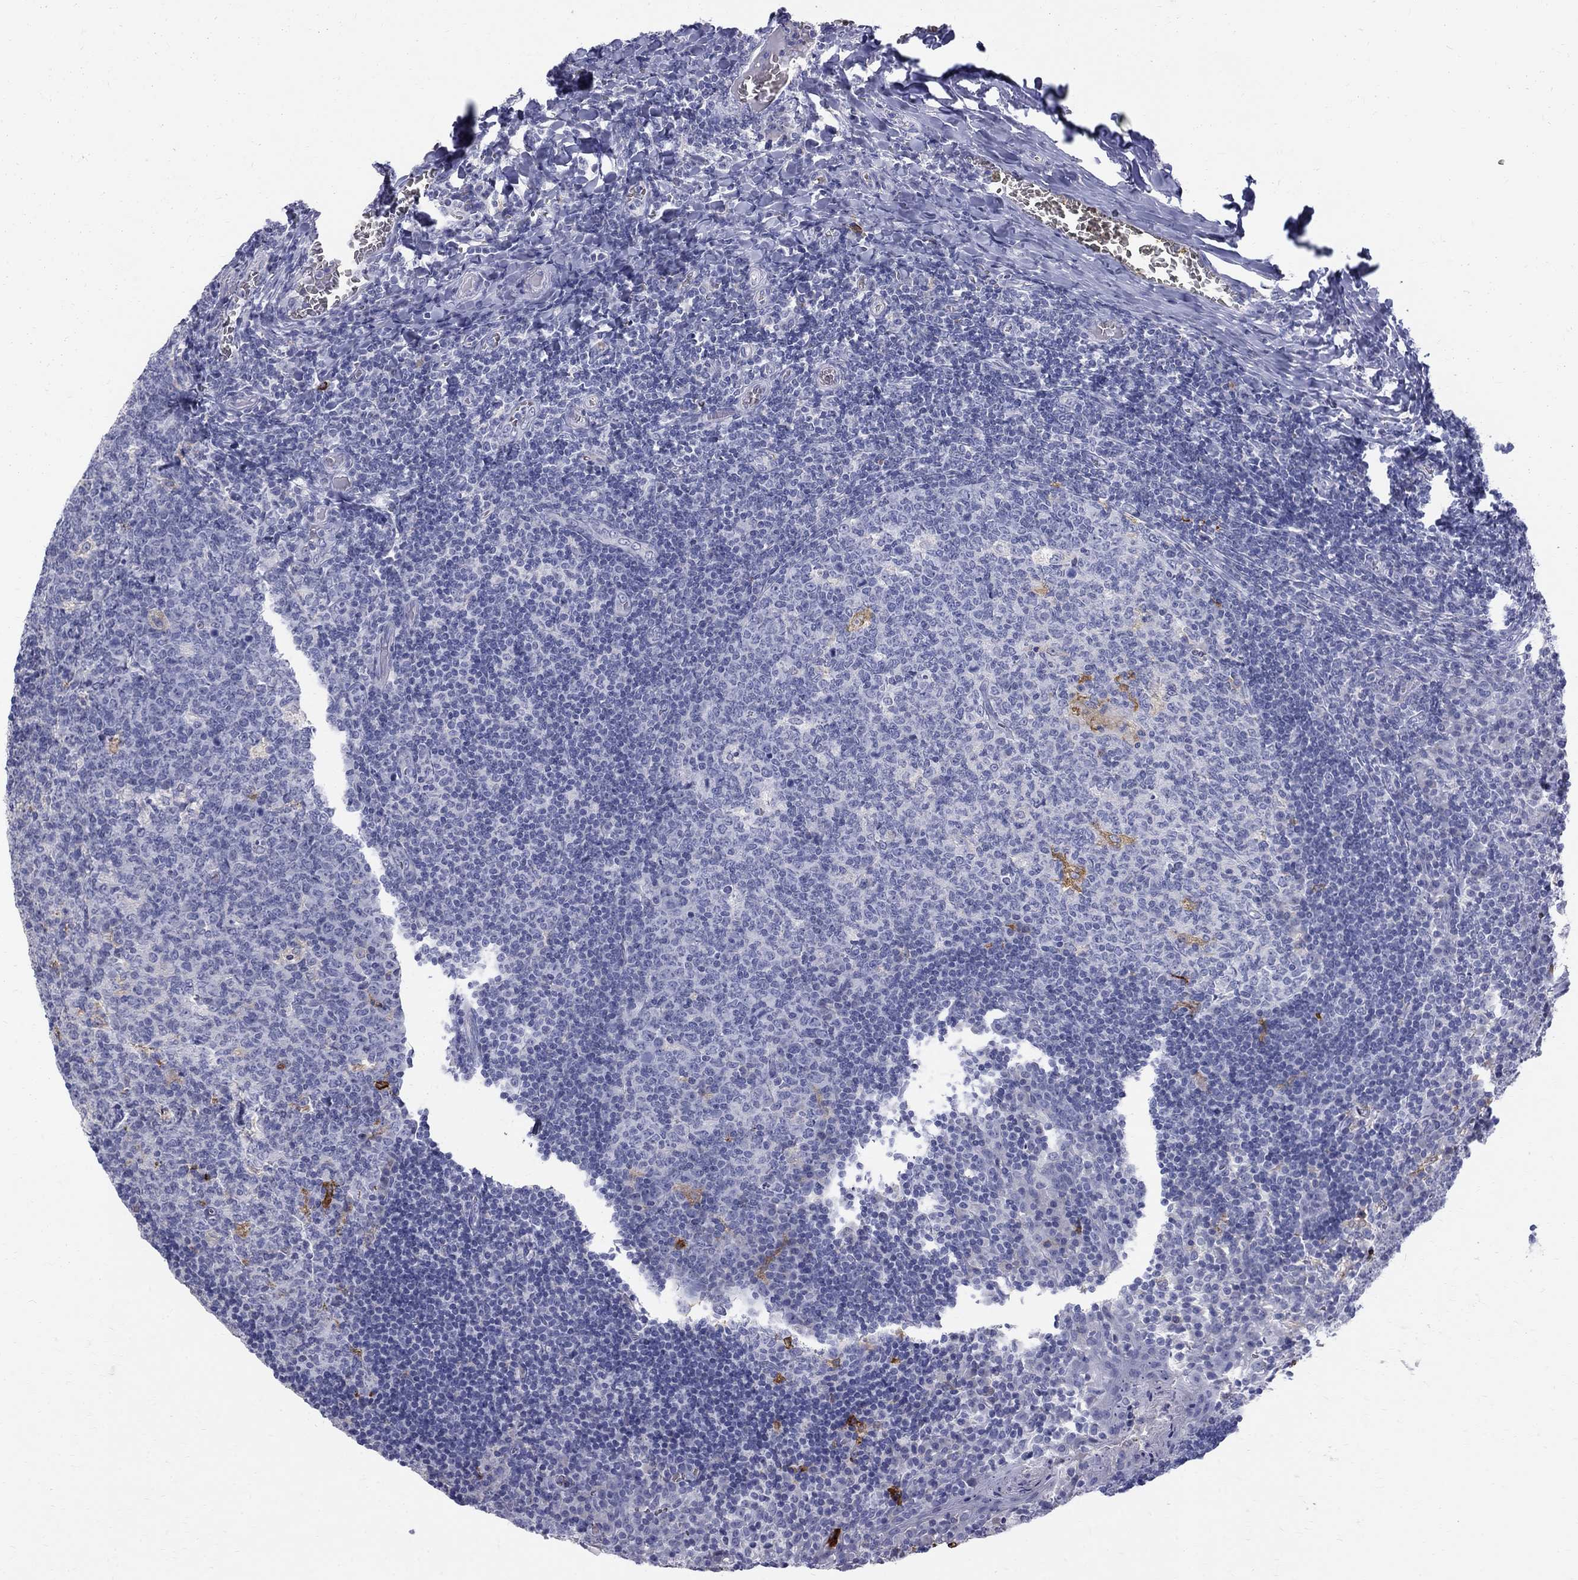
{"staining": {"intensity": "negative", "quantity": "none", "location": "none"}, "tissue": "tonsil", "cell_type": "Germinal center cells", "image_type": "normal", "snomed": [{"axis": "morphology", "description": "Normal tissue, NOS"}, {"axis": "topography", "description": "Tonsil"}], "caption": "Photomicrograph shows no significant protein expression in germinal center cells of benign tonsil. The staining is performed using DAB (3,3'-diaminobenzidine) brown chromogen with nuclei counter-stained in using hematoxylin.", "gene": "AGER", "patient": {"sex": "female", "age": 13}}